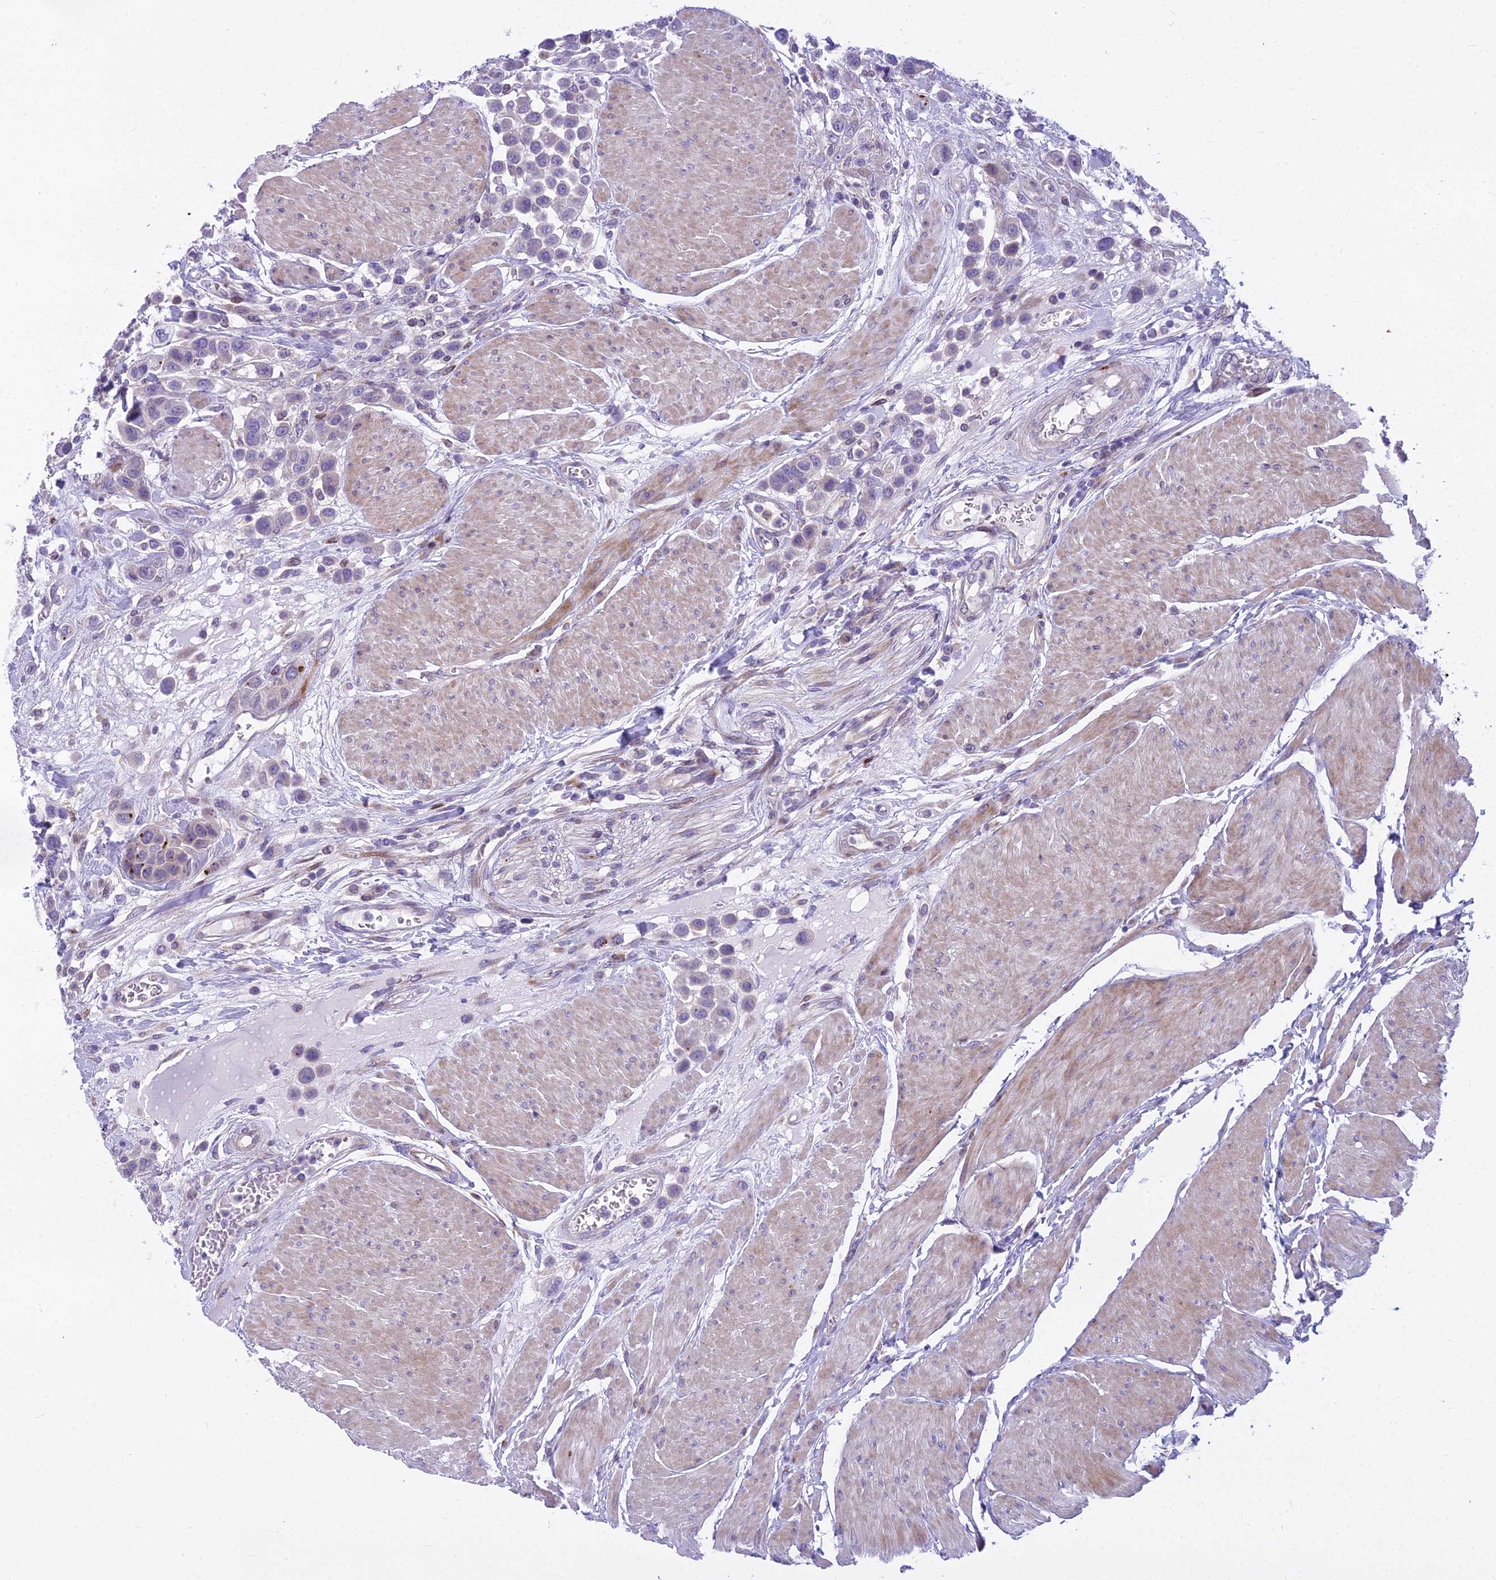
{"staining": {"intensity": "negative", "quantity": "none", "location": "none"}, "tissue": "urothelial cancer", "cell_type": "Tumor cells", "image_type": "cancer", "snomed": [{"axis": "morphology", "description": "Urothelial carcinoma, High grade"}, {"axis": "topography", "description": "Urinary bladder"}], "caption": "The histopathology image shows no significant expression in tumor cells of high-grade urothelial carcinoma.", "gene": "PCDHB14", "patient": {"sex": "male", "age": 50}}